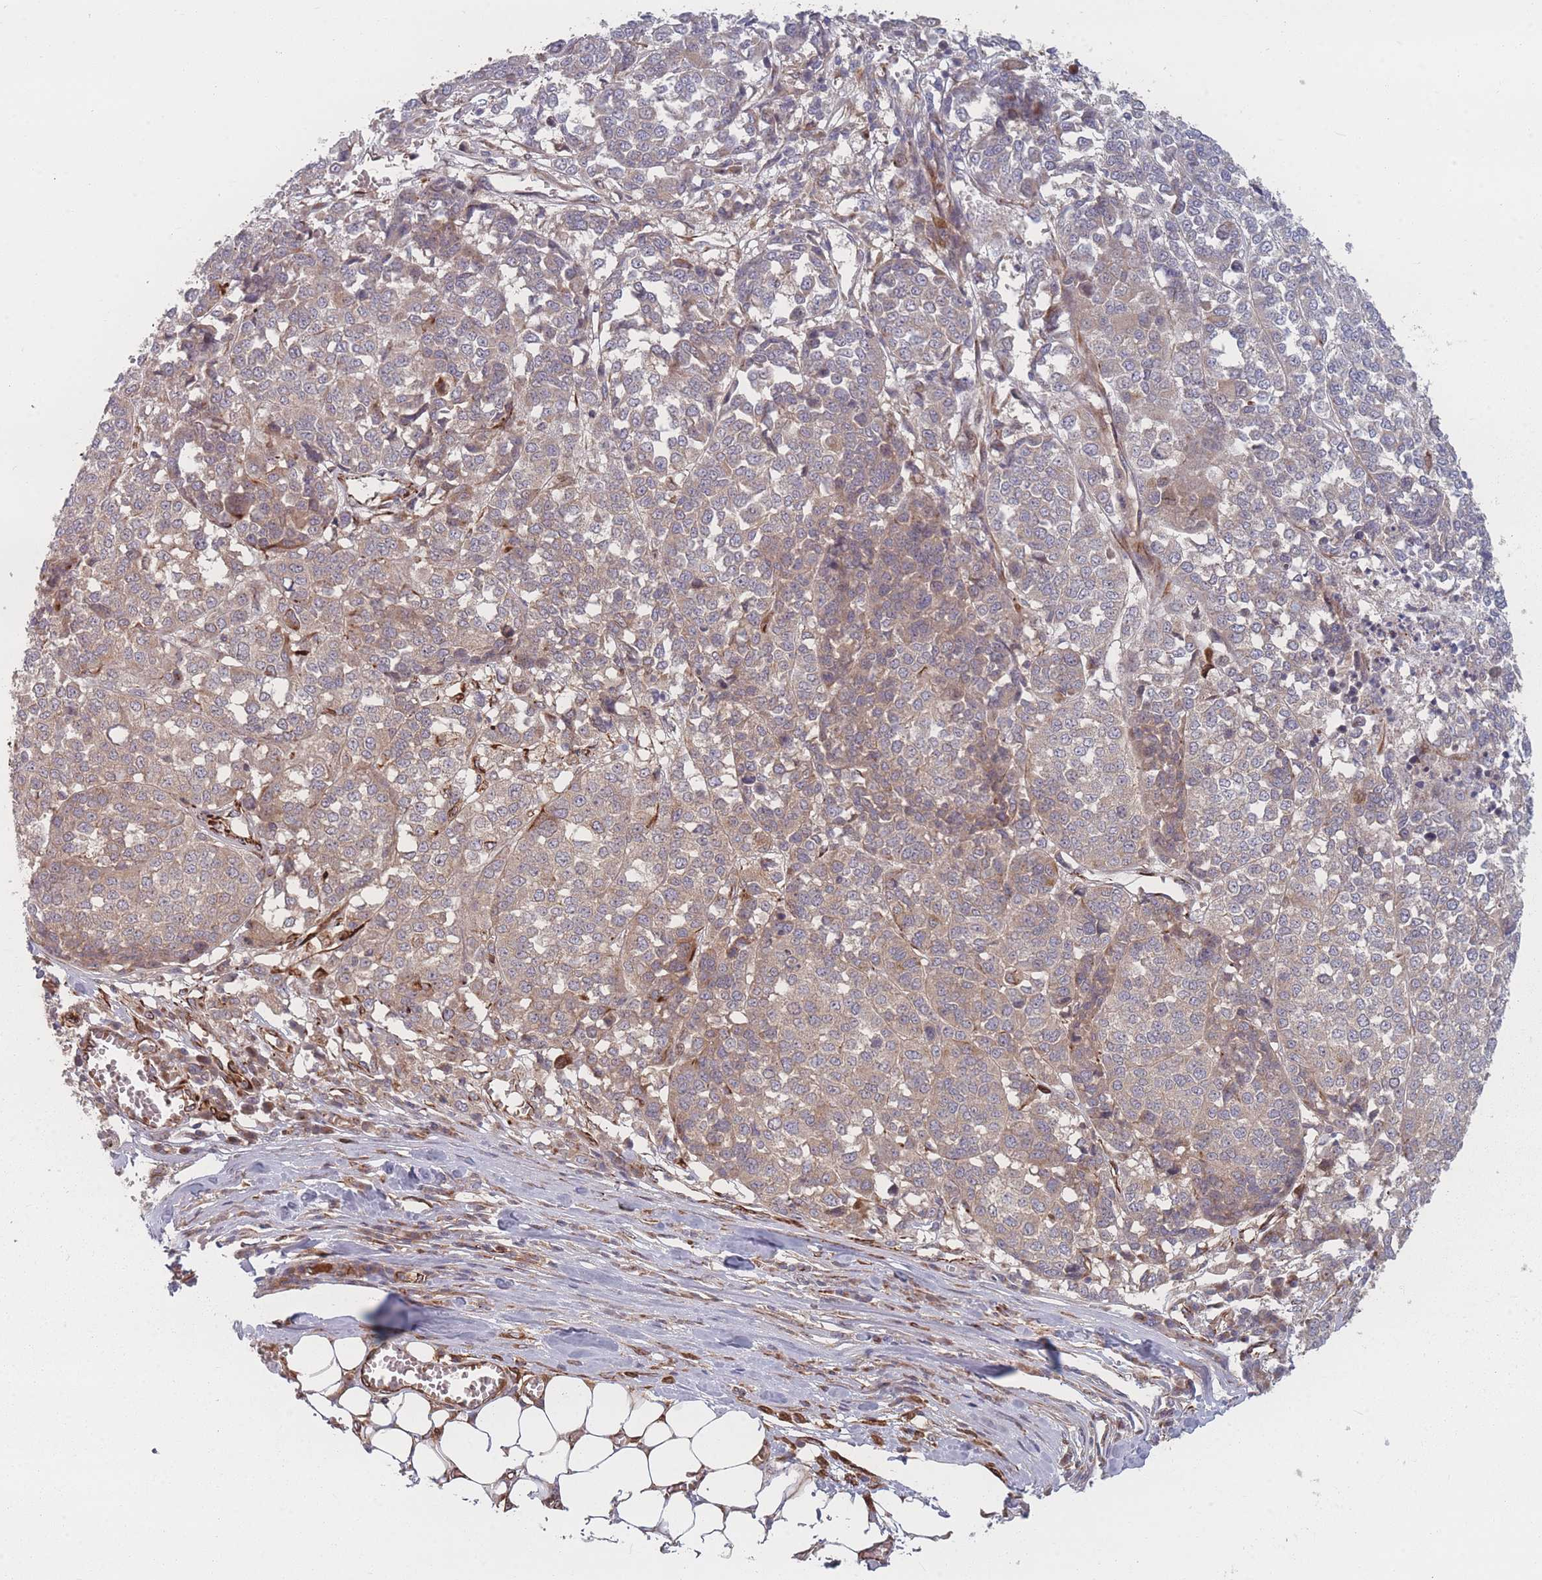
{"staining": {"intensity": "weak", "quantity": "<25%", "location": "cytoplasmic/membranous"}, "tissue": "melanoma", "cell_type": "Tumor cells", "image_type": "cancer", "snomed": [{"axis": "morphology", "description": "Malignant melanoma, Metastatic site"}, {"axis": "topography", "description": "Lymph node"}], "caption": "A micrograph of human malignant melanoma (metastatic site) is negative for staining in tumor cells. (DAB (3,3'-diaminobenzidine) immunohistochemistry, high magnification).", "gene": "EEF1AKMT2", "patient": {"sex": "male", "age": 44}}